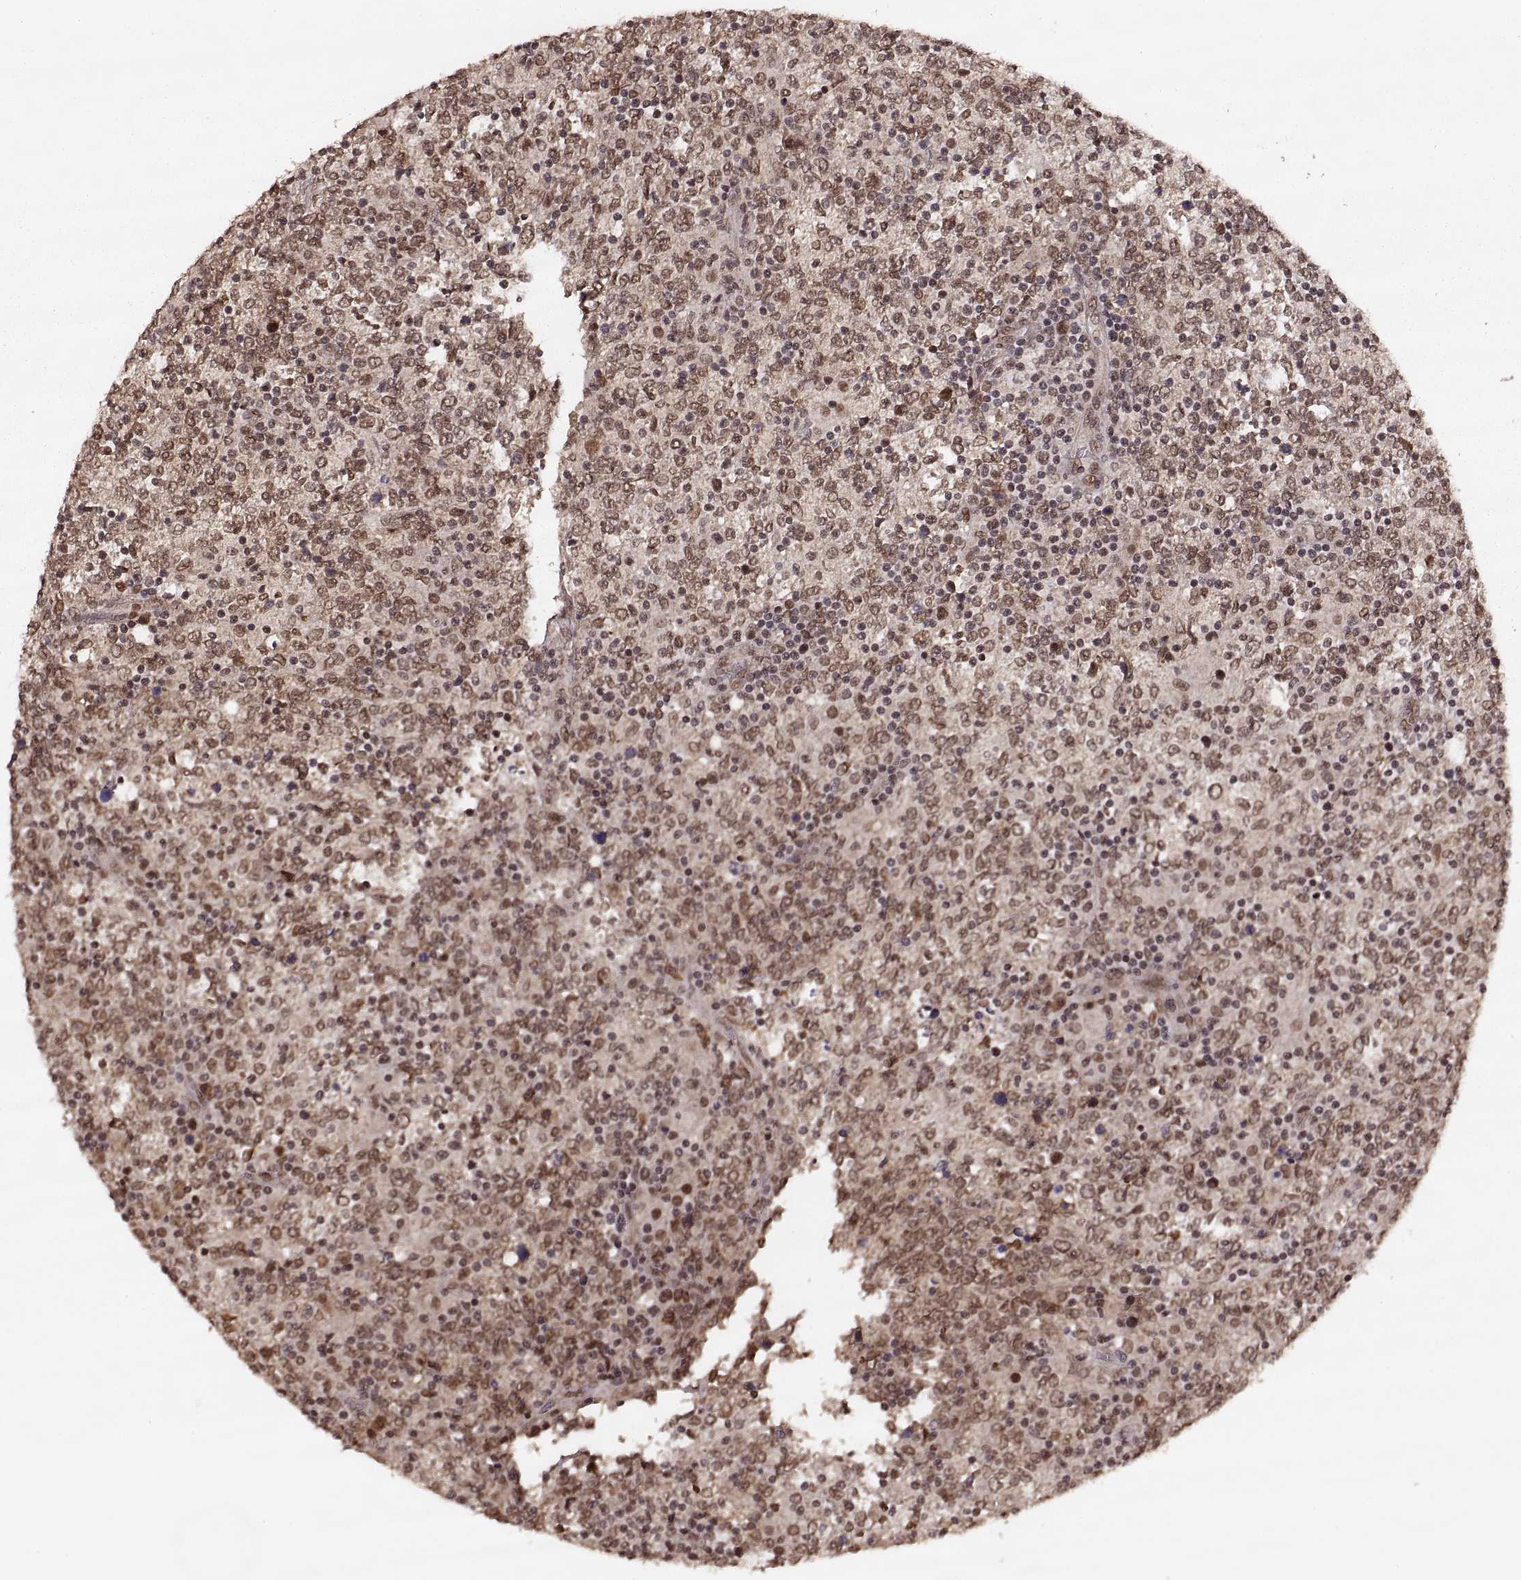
{"staining": {"intensity": "moderate", "quantity": ">75%", "location": "cytoplasmic/membranous,nuclear"}, "tissue": "lymphoma", "cell_type": "Tumor cells", "image_type": "cancer", "snomed": [{"axis": "morphology", "description": "Malignant lymphoma, non-Hodgkin's type, High grade"}, {"axis": "topography", "description": "Lymph node"}], "caption": "Immunohistochemical staining of high-grade malignant lymphoma, non-Hodgkin's type exhibits medium levels of moderate cytoplasmic/membranous and nuclear staining in about >75% of tumor cells.", "gene": "RFT1", "patient": {"sex": "female", "age": 84}}